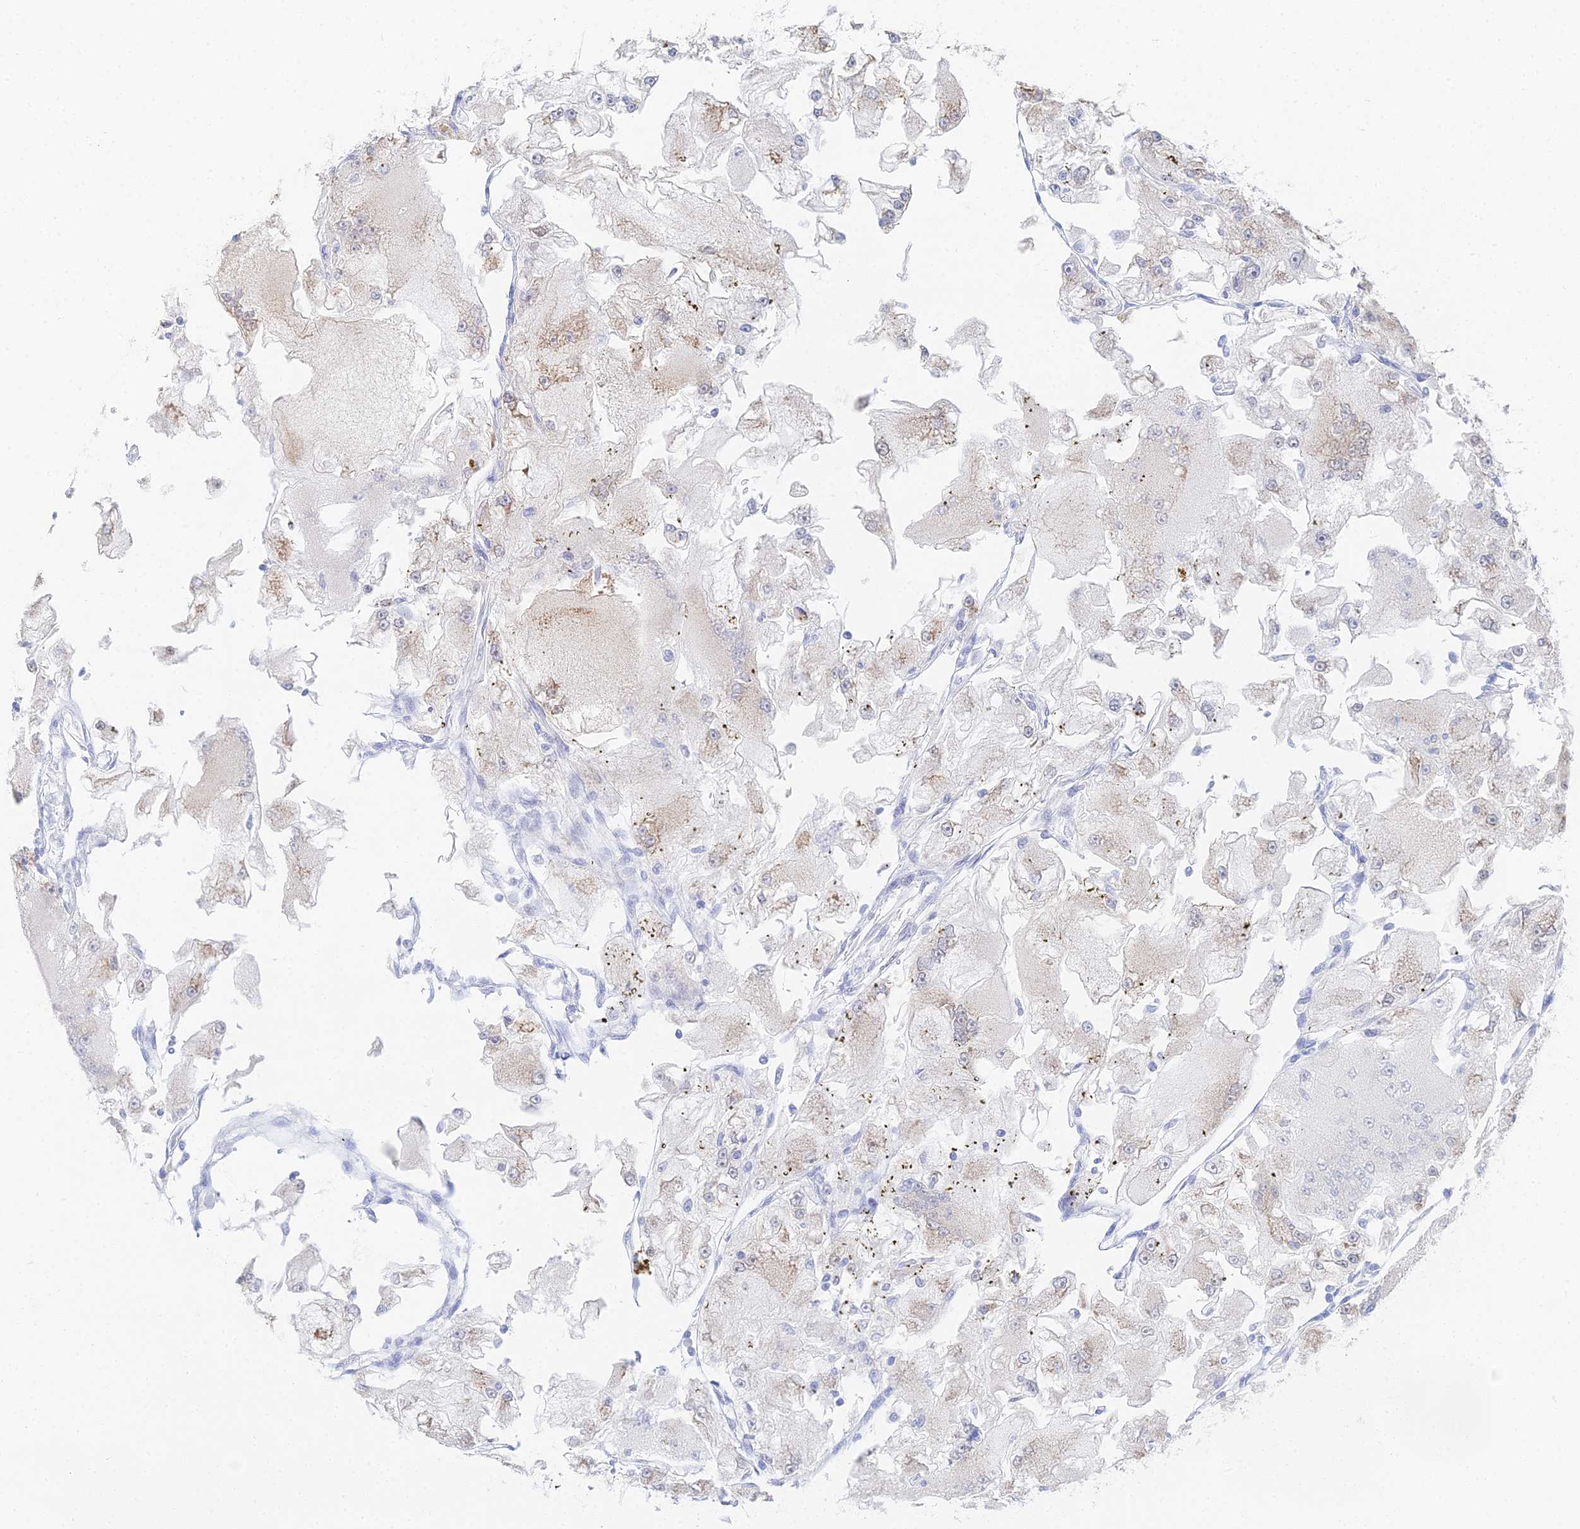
{"staining": {"intensity": "weak", "quantity": "<25%", "location": "cytoplasmic/membranous"}, "tissue": "renal cancer", "cell_type": "Tumor cells", "image_type": "cancer", "snomed": [{"axis": "morphology", "description": "Adenocarcinoma, NOS"}, {"axis": "topography", "description": "Kidney"}], "caption": "Protein analysis of renal adenocarcinoma reveals no significant expression in tumor cells. Brightfield microscopy of IHC stained with DAB (3,3'-diaminobenzidine) (brown) and hematoxylin (blue), captured at high magnification.", "gene": "MCM2", "patient": {"sex": "female", "age": 72}}